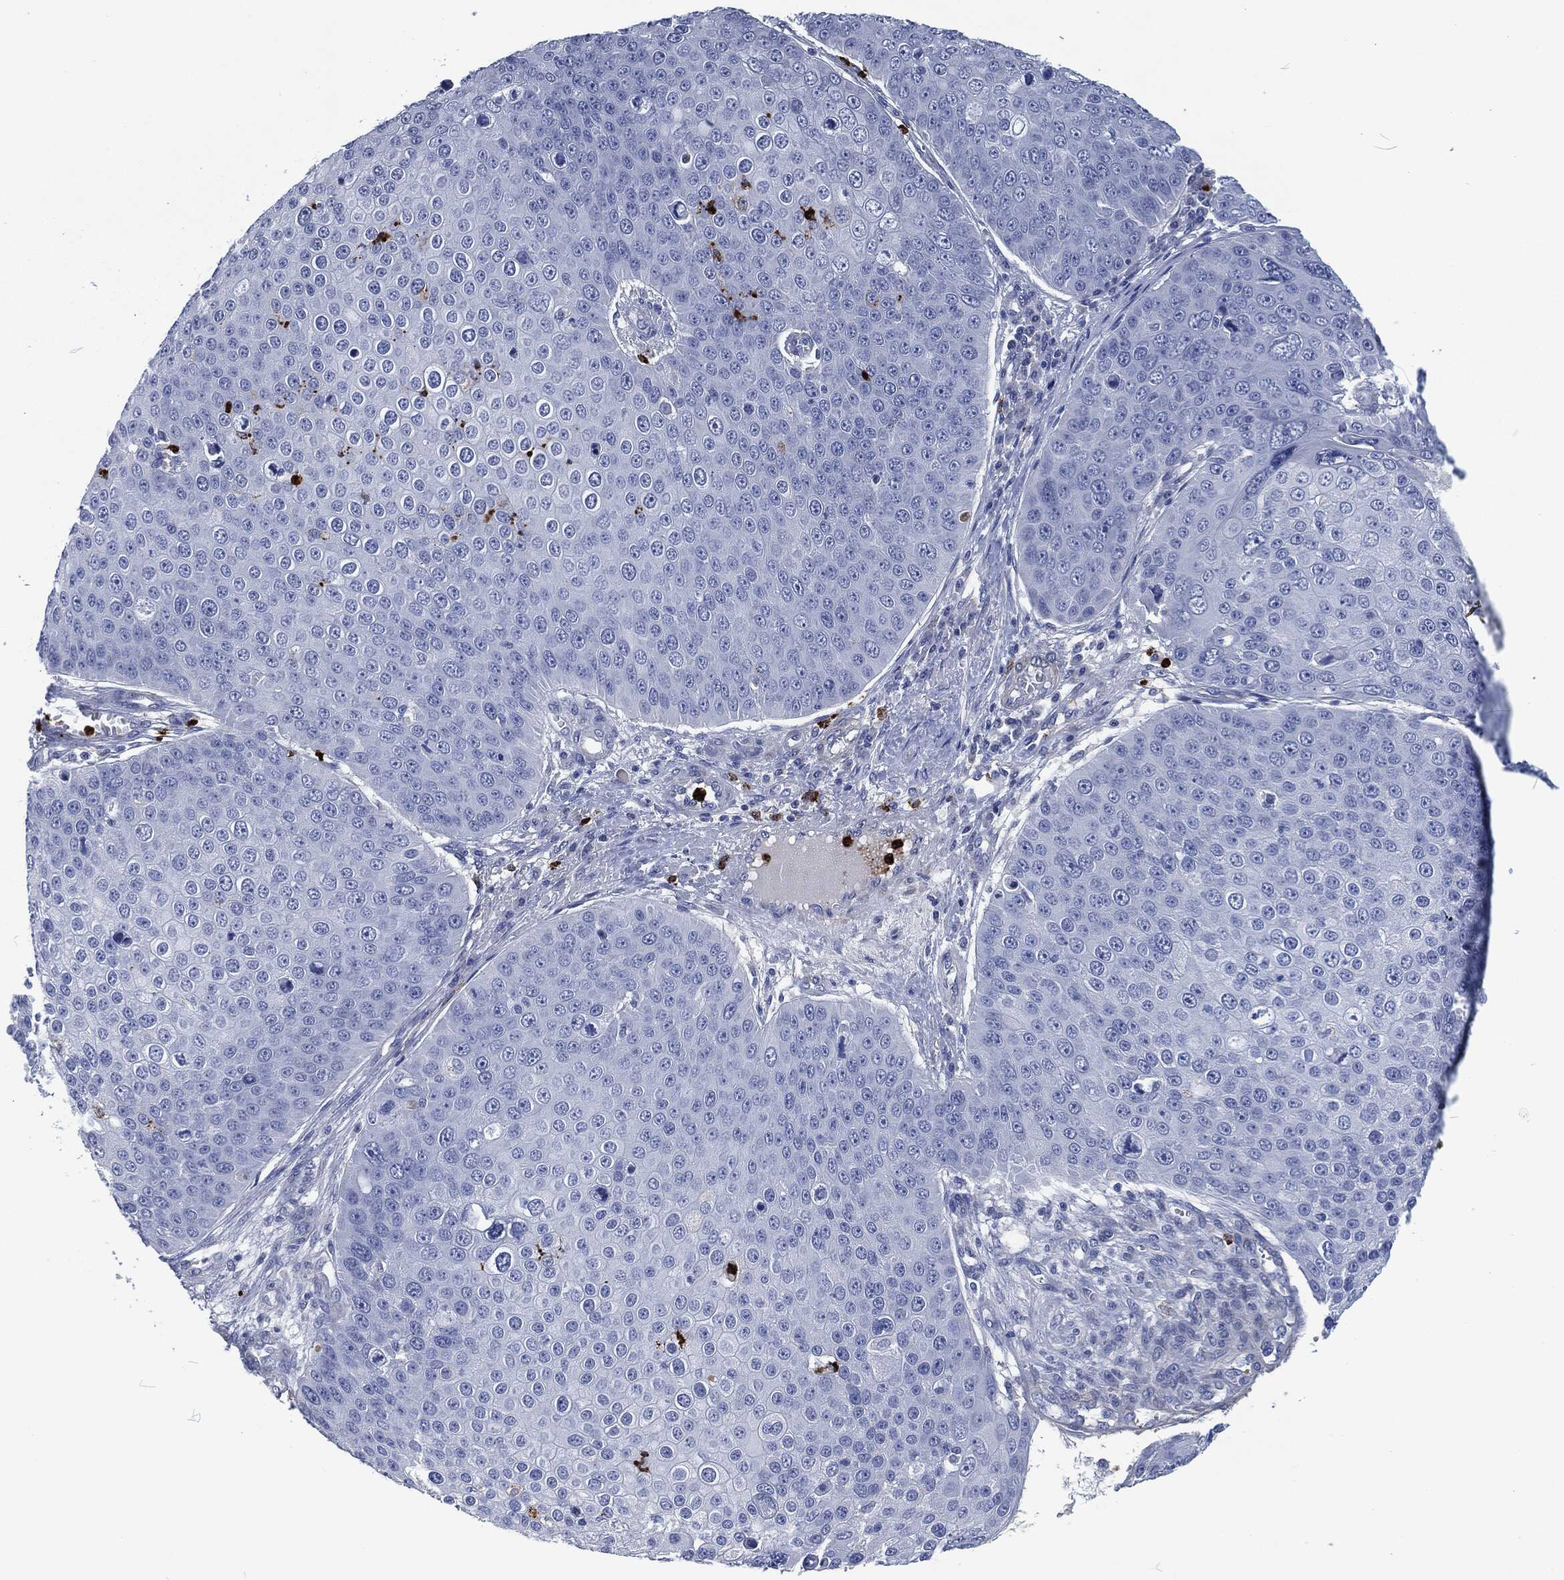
{"staining": {"intensity": "negative", "quantity": "none", "location": "none"}, "tissue": "skin cancer", "cell_type": "Tumor cells", "image_type": "cancer", "snomed": [{"axis": "morphology", "description": "Squamous cell carcinoma, NOS"}, {"axis": "topography", "description": "Skin"}], "caption": "This is an IHC image of skin cancer (squamous cell carcinoma). There is no positivity in tumor cells.", "gene": "MPO", "patient": {"sex": "male", "age": 71}}